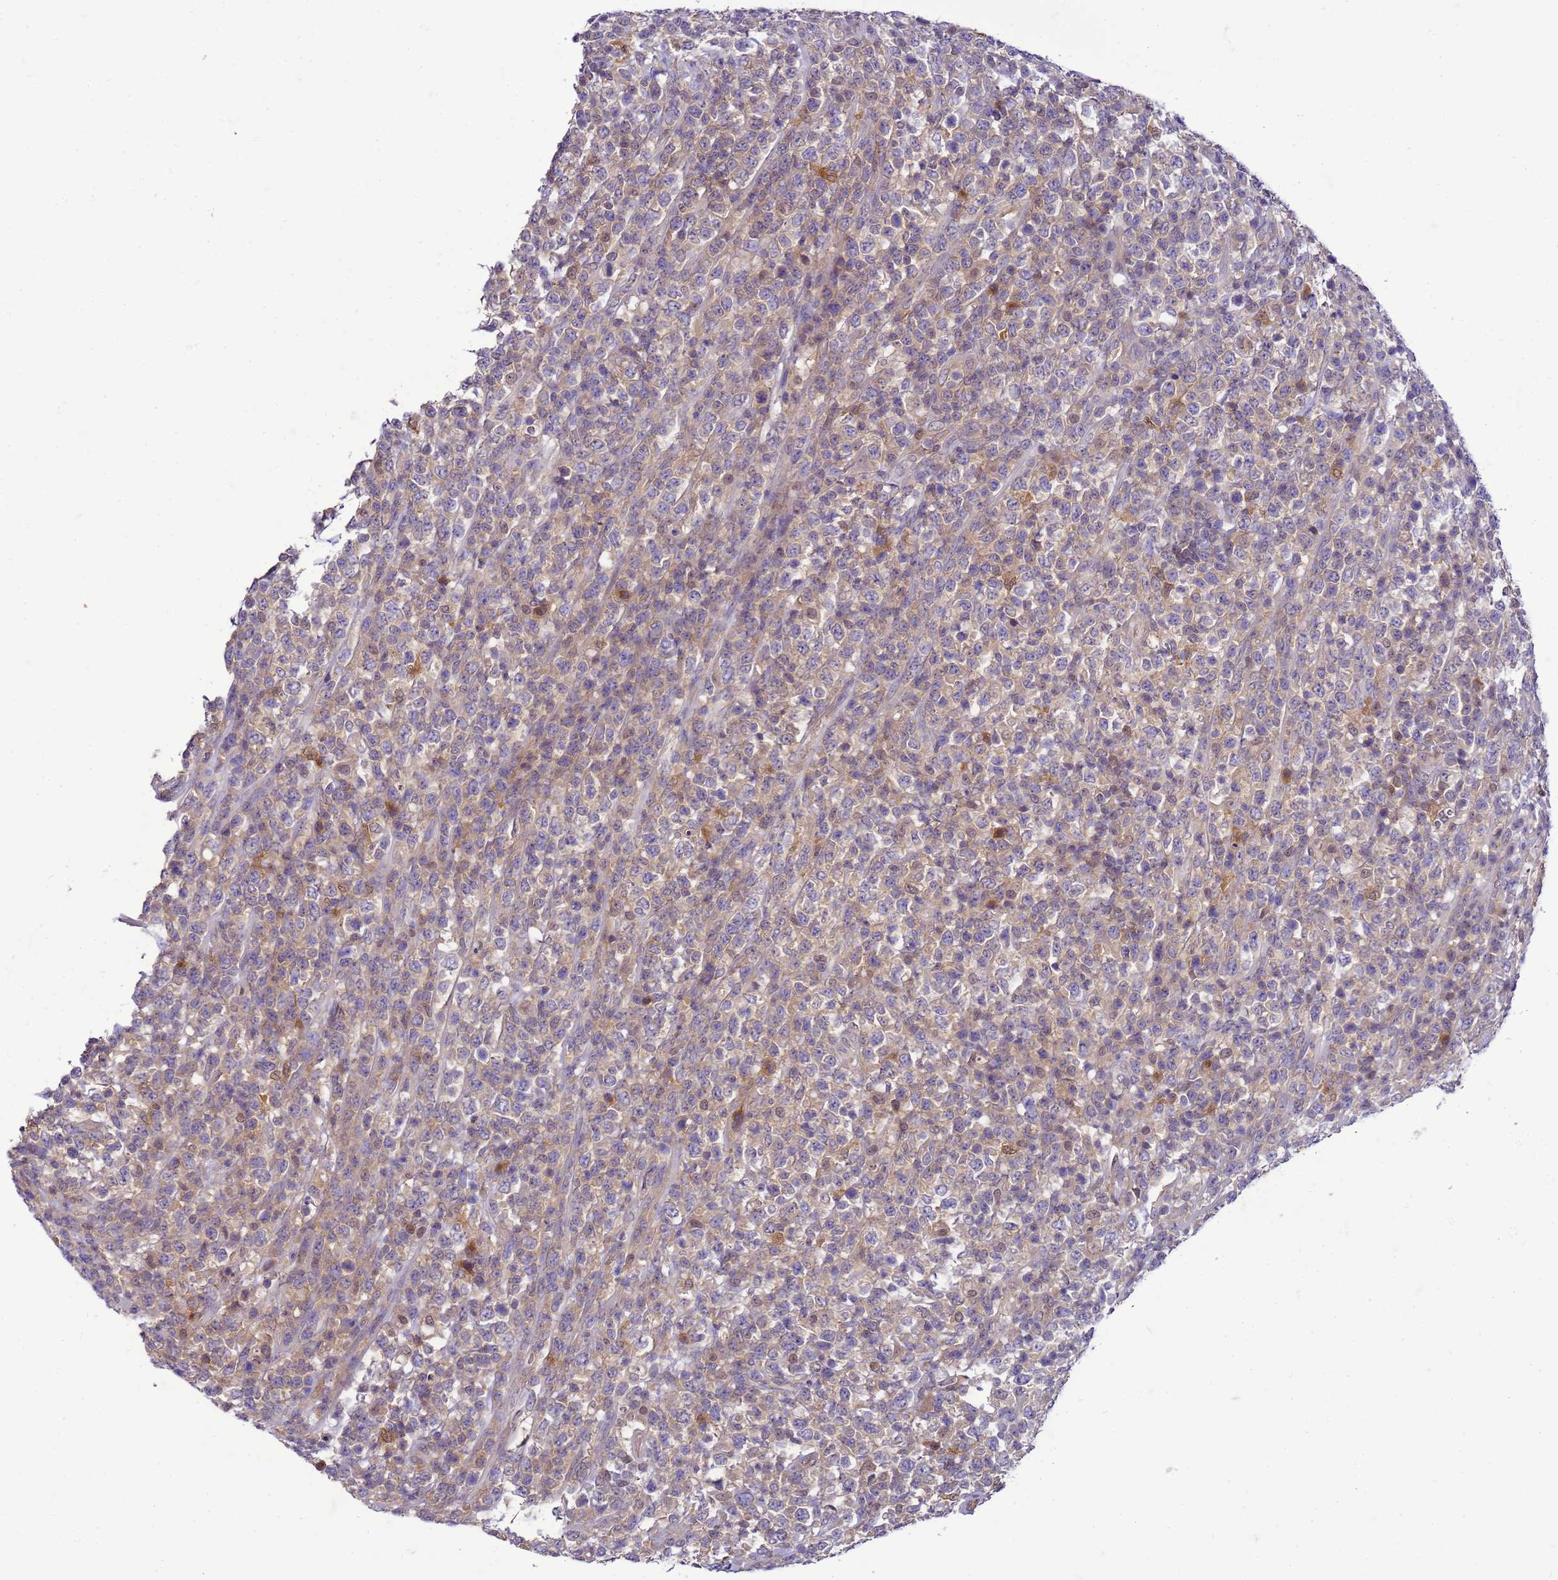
{"staining": {"intensity": "weak", "quantity": "<25%", "location": "cytoplasmic/membranous"}, "tissue": "lymphoma", "cell_type": "Tumor cells", "image_type": "cancer", "snomed": [{"axis": "morphology", "description": "Malignant lymphoma, non-Hodgkin's type, High grade"}, {"axis": "topography", "description": "Colon"}], "caption": "IHC micrograph of neoplastic tissue: human lymphoma stained with DAB exhibits no significant protein positivity in tumor cells. (DAB IHC, high magnification).", "gene": "DDI2", "patient": {"sex": "female", "age": 53}}